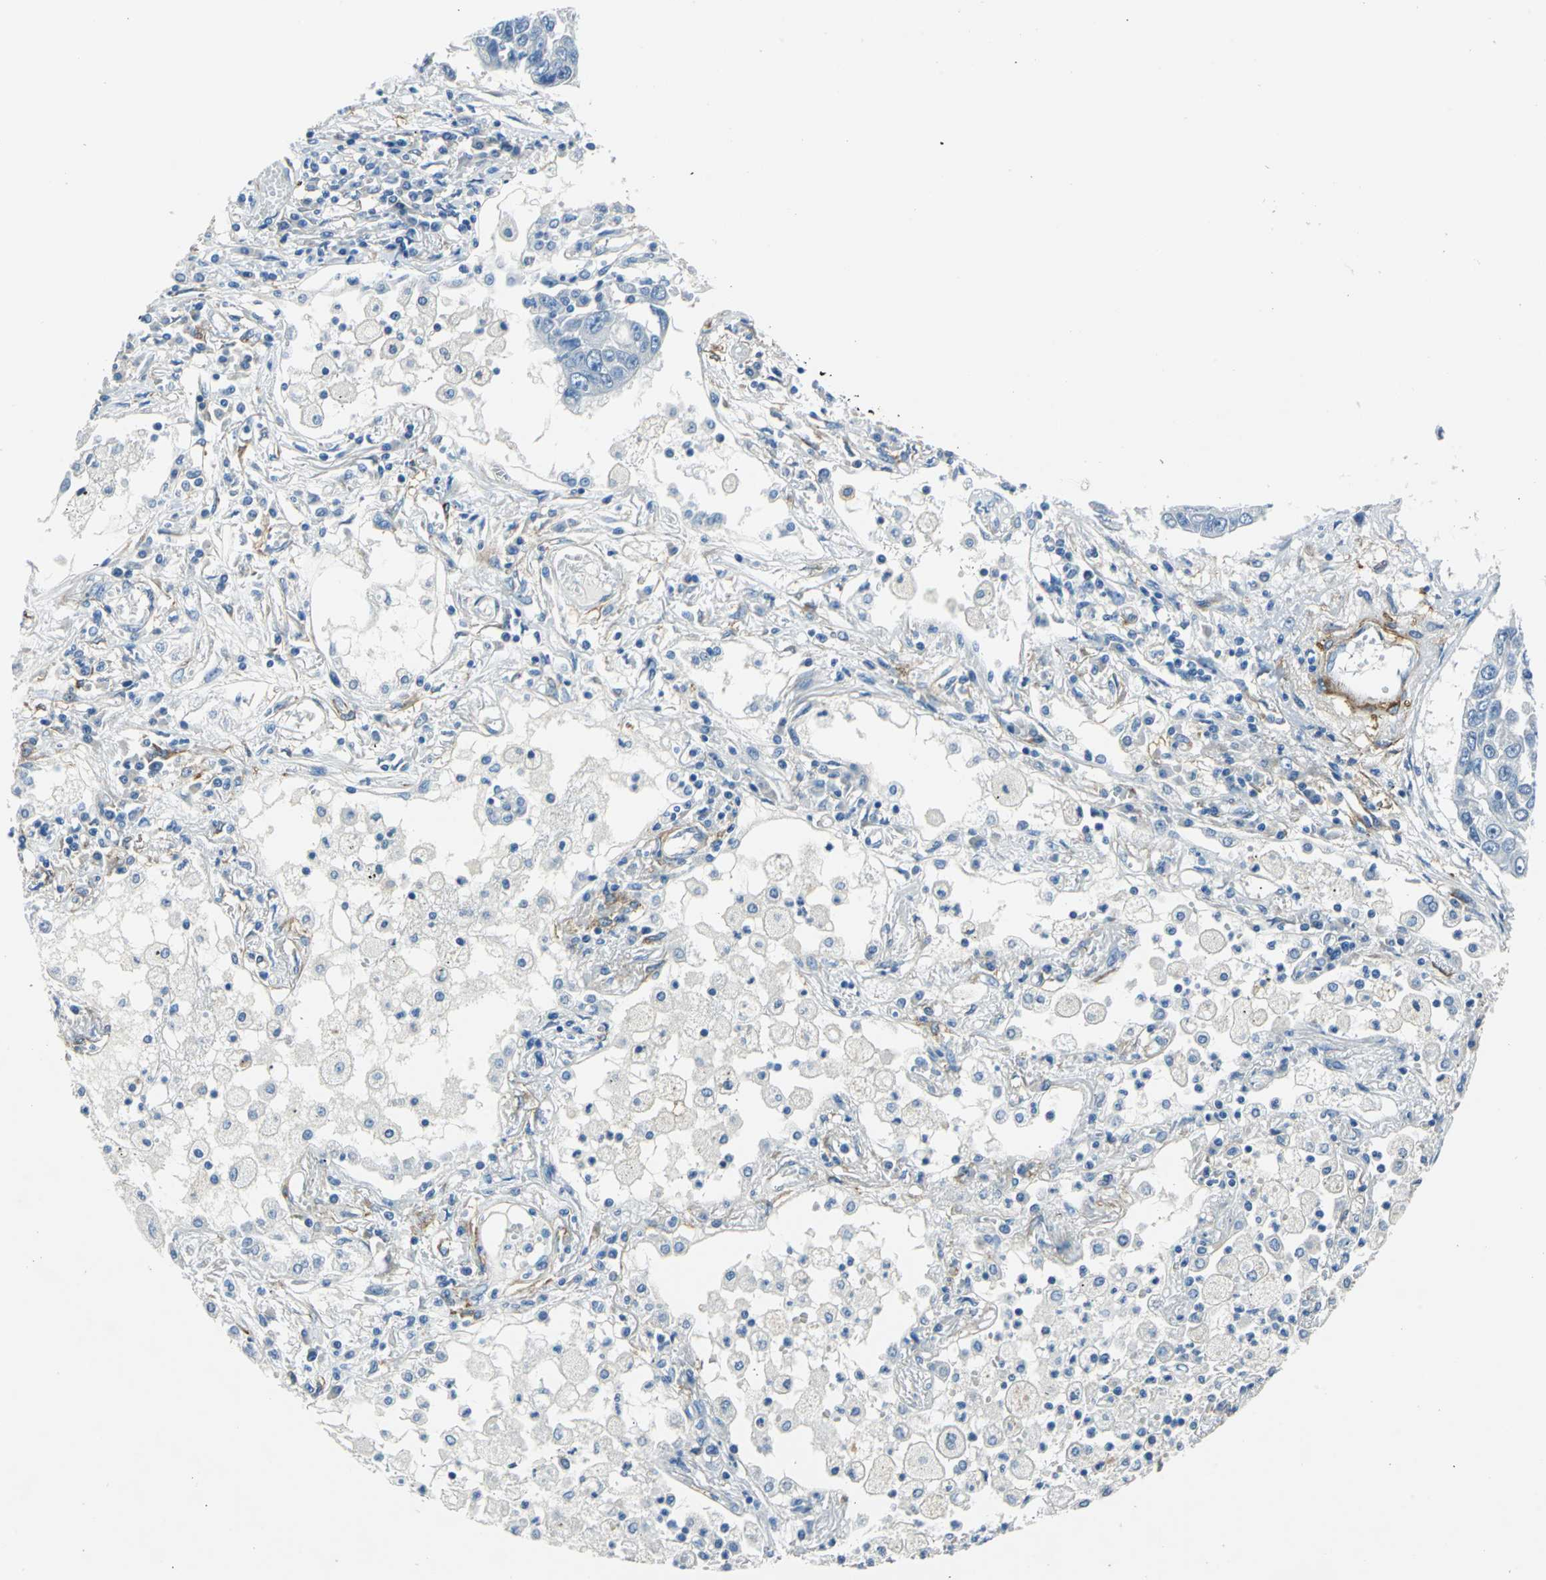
{"staining": {"intensity": "negative", "quantity": "none", "location": "none"}, "tissue": "lung cancer", "cell_type": "Tumor cells", "image_type": "cancer", "snomed": [{"axis": "morphology", "description": "Squamous cell carcinoma, NOS"}, {"axis": "topography", "description": "Lung"}], "caption": "Tumor cells show no significant staining in lung cancer (squamous cell carcinoma).", "gene": "AKAP12", "patient": {"sex": "male", "age": 71}}